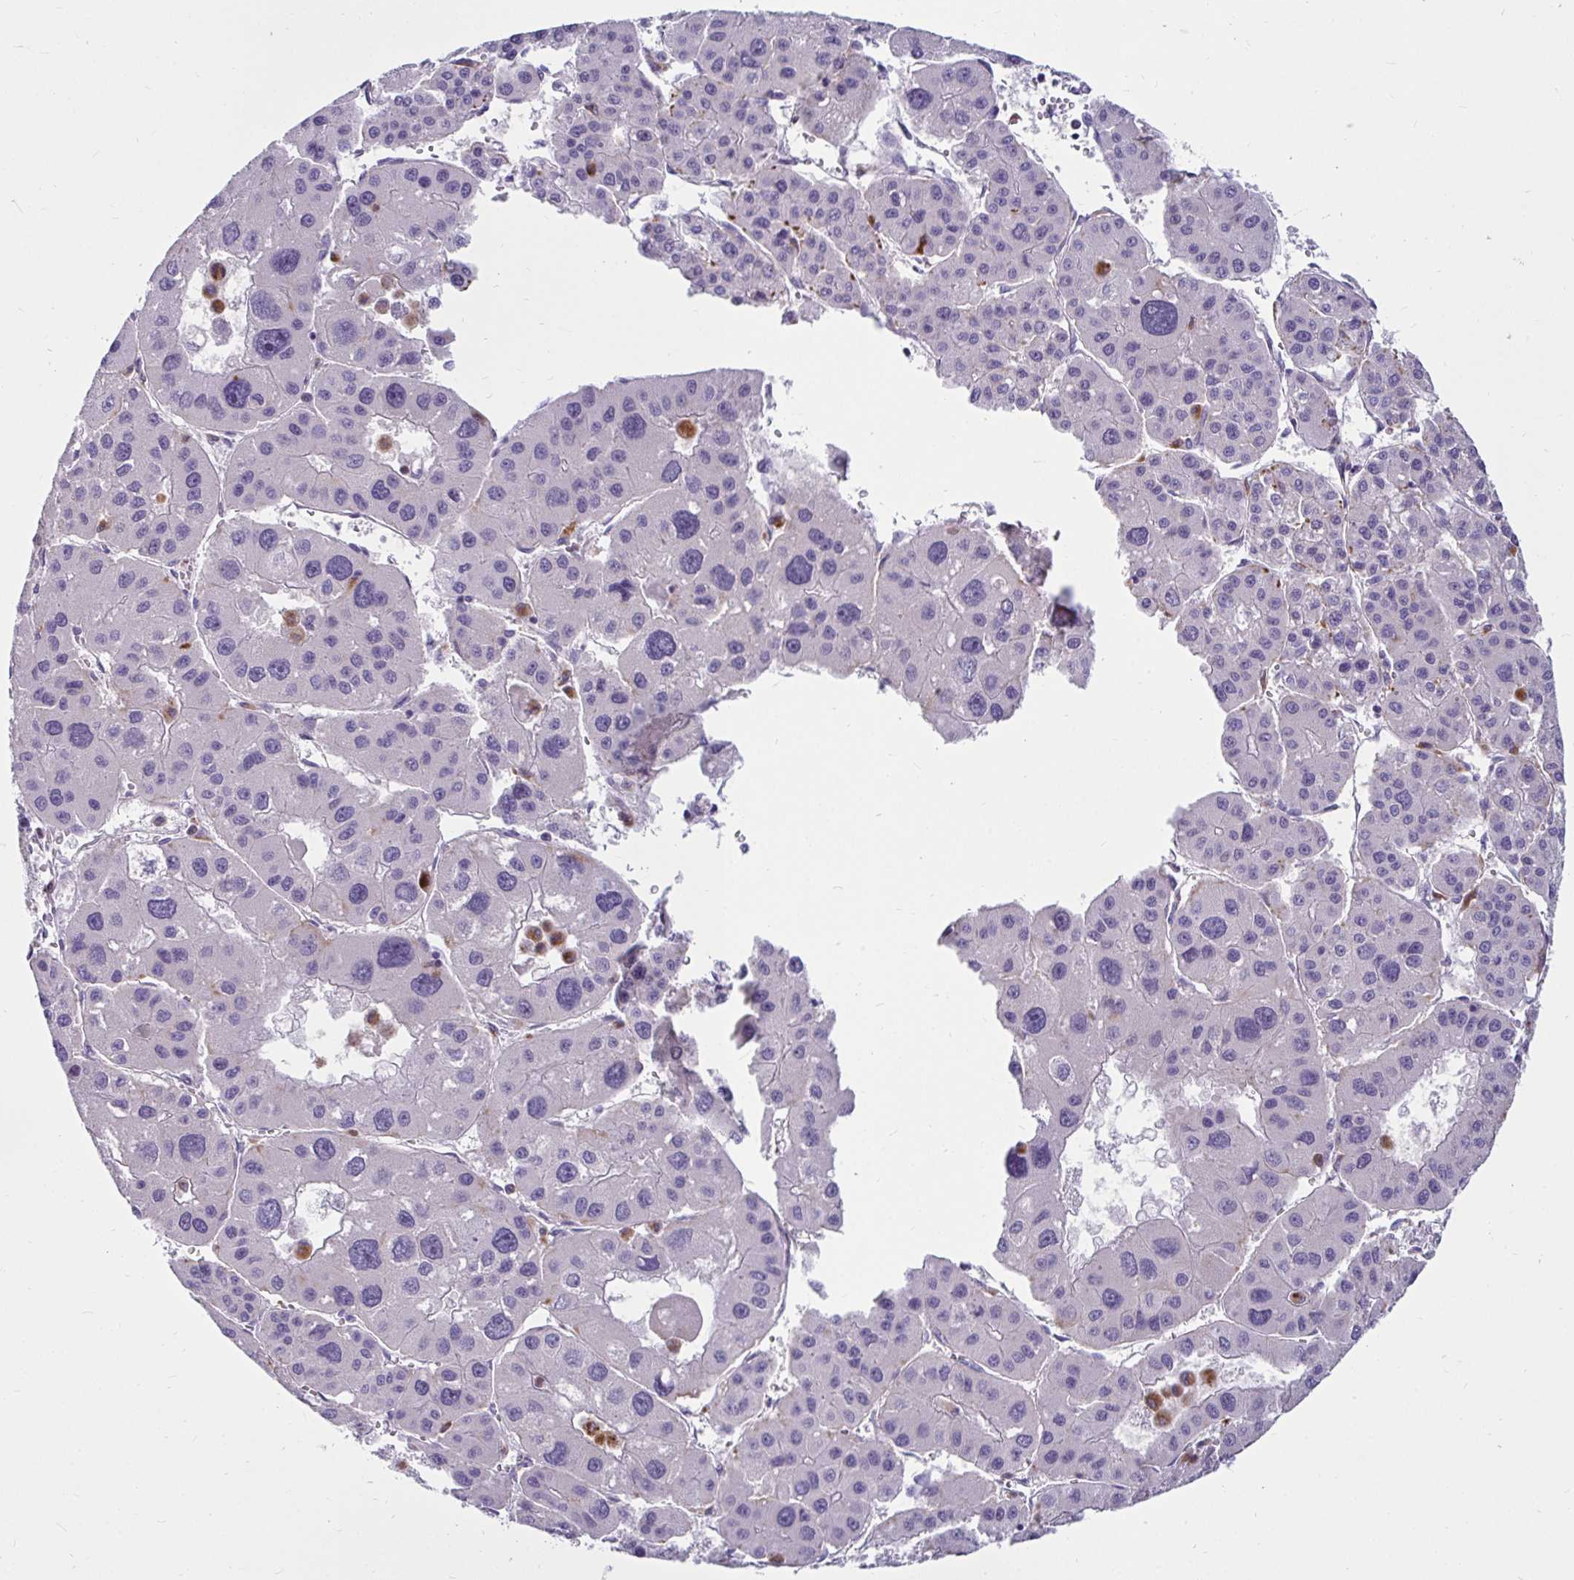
{"staining": {"intensity": "negative", "quantity": "none", "location": "none"}, "tissue": "liver cancer", "cell_type": "Tumor cells", "image_type": "cancer", "snomed": [{"axis": "morphology", "description": "Carcinoma, Hepatocellular, NOS"}, {"axis": "topography", "description": "Liver"}], "caption": "DAB (3,3'-diaminobenzidine) immunohistochemical staining of liver hepatocellular carcinoma shows no significant positivity in tumor cells.", "gene": "CTSZ", "patient": {"sex": "male", "age": 73}}